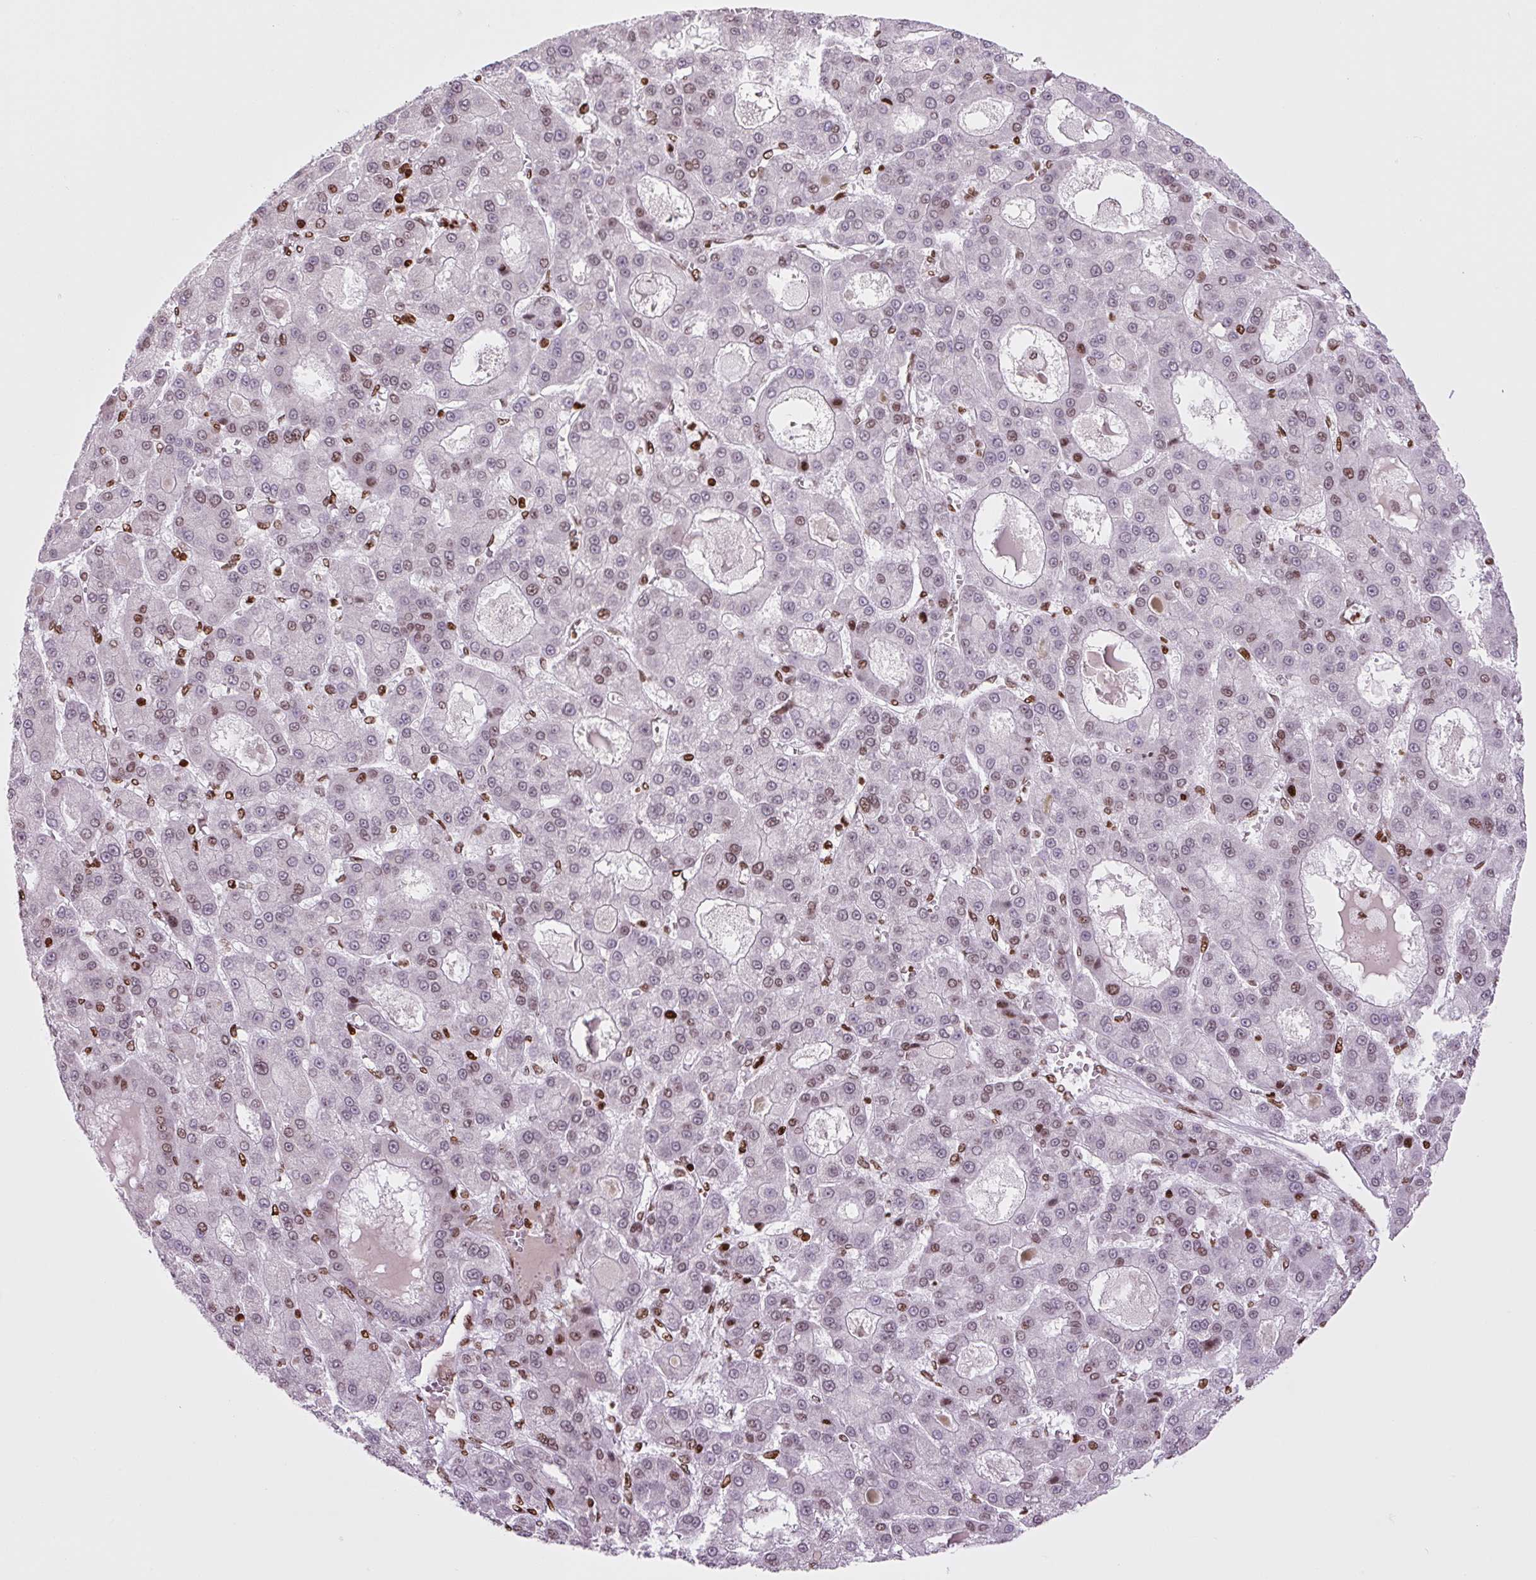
{"staining": {"intensity": "moderate", "quantity": "<25%", "location": "nuclear"}, "tissue": "liver cancer", "cell_type": "Tumor cells", "image_type": "cancer", "snomed": [{"axis": "morphology", "description": "Carcinoma, Hepatocellular, NOS"}, {"axis": "topography", "description": "Liver"}], "caption": "An image of liver cancer (hepatocellular carcinoma) stained for a protein shows moderate nuclear brown staining in tumor cells.", "gene": "H1-3", "patient": {"sex": "male", "age": 70}}